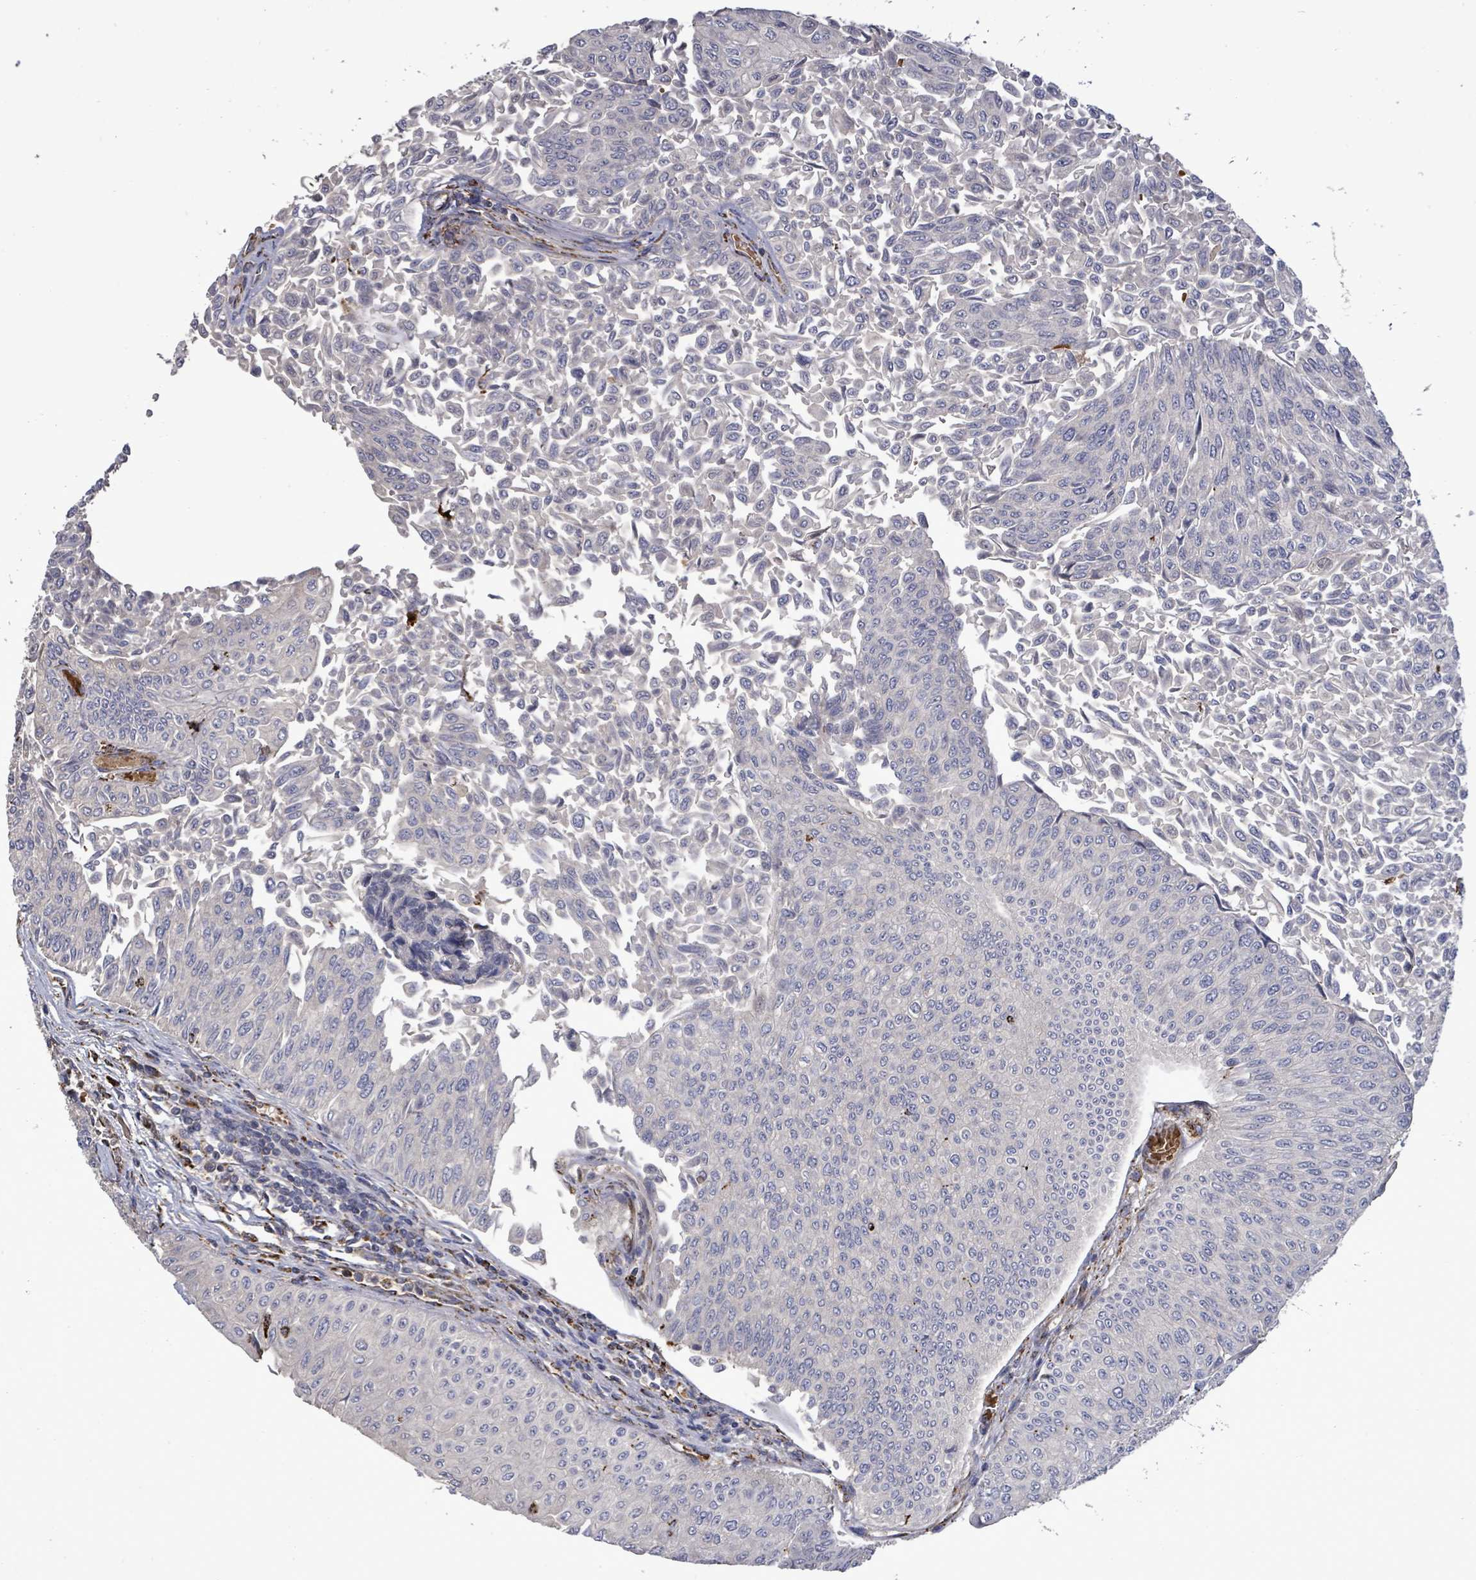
{"staining": {"intensity": "negative", "quantity": "none", "location": "none"}, "tissue": "urothelial cancer", "cell_type": "Tumor cells", "image_type": "cancer", "snomed": [{"axis": "morphology", "description": "Urothelial carcinoma, NOS"}, {"axis": "topography", "description": "Urinary bladder"}], "caption": "High power microscopy histopathology image of an IHC image of urothelial cancer, revealing no significant positivity in tumor cells.", "gene": "MTMR12", "patient": {"sex": "male", "age": 59}}